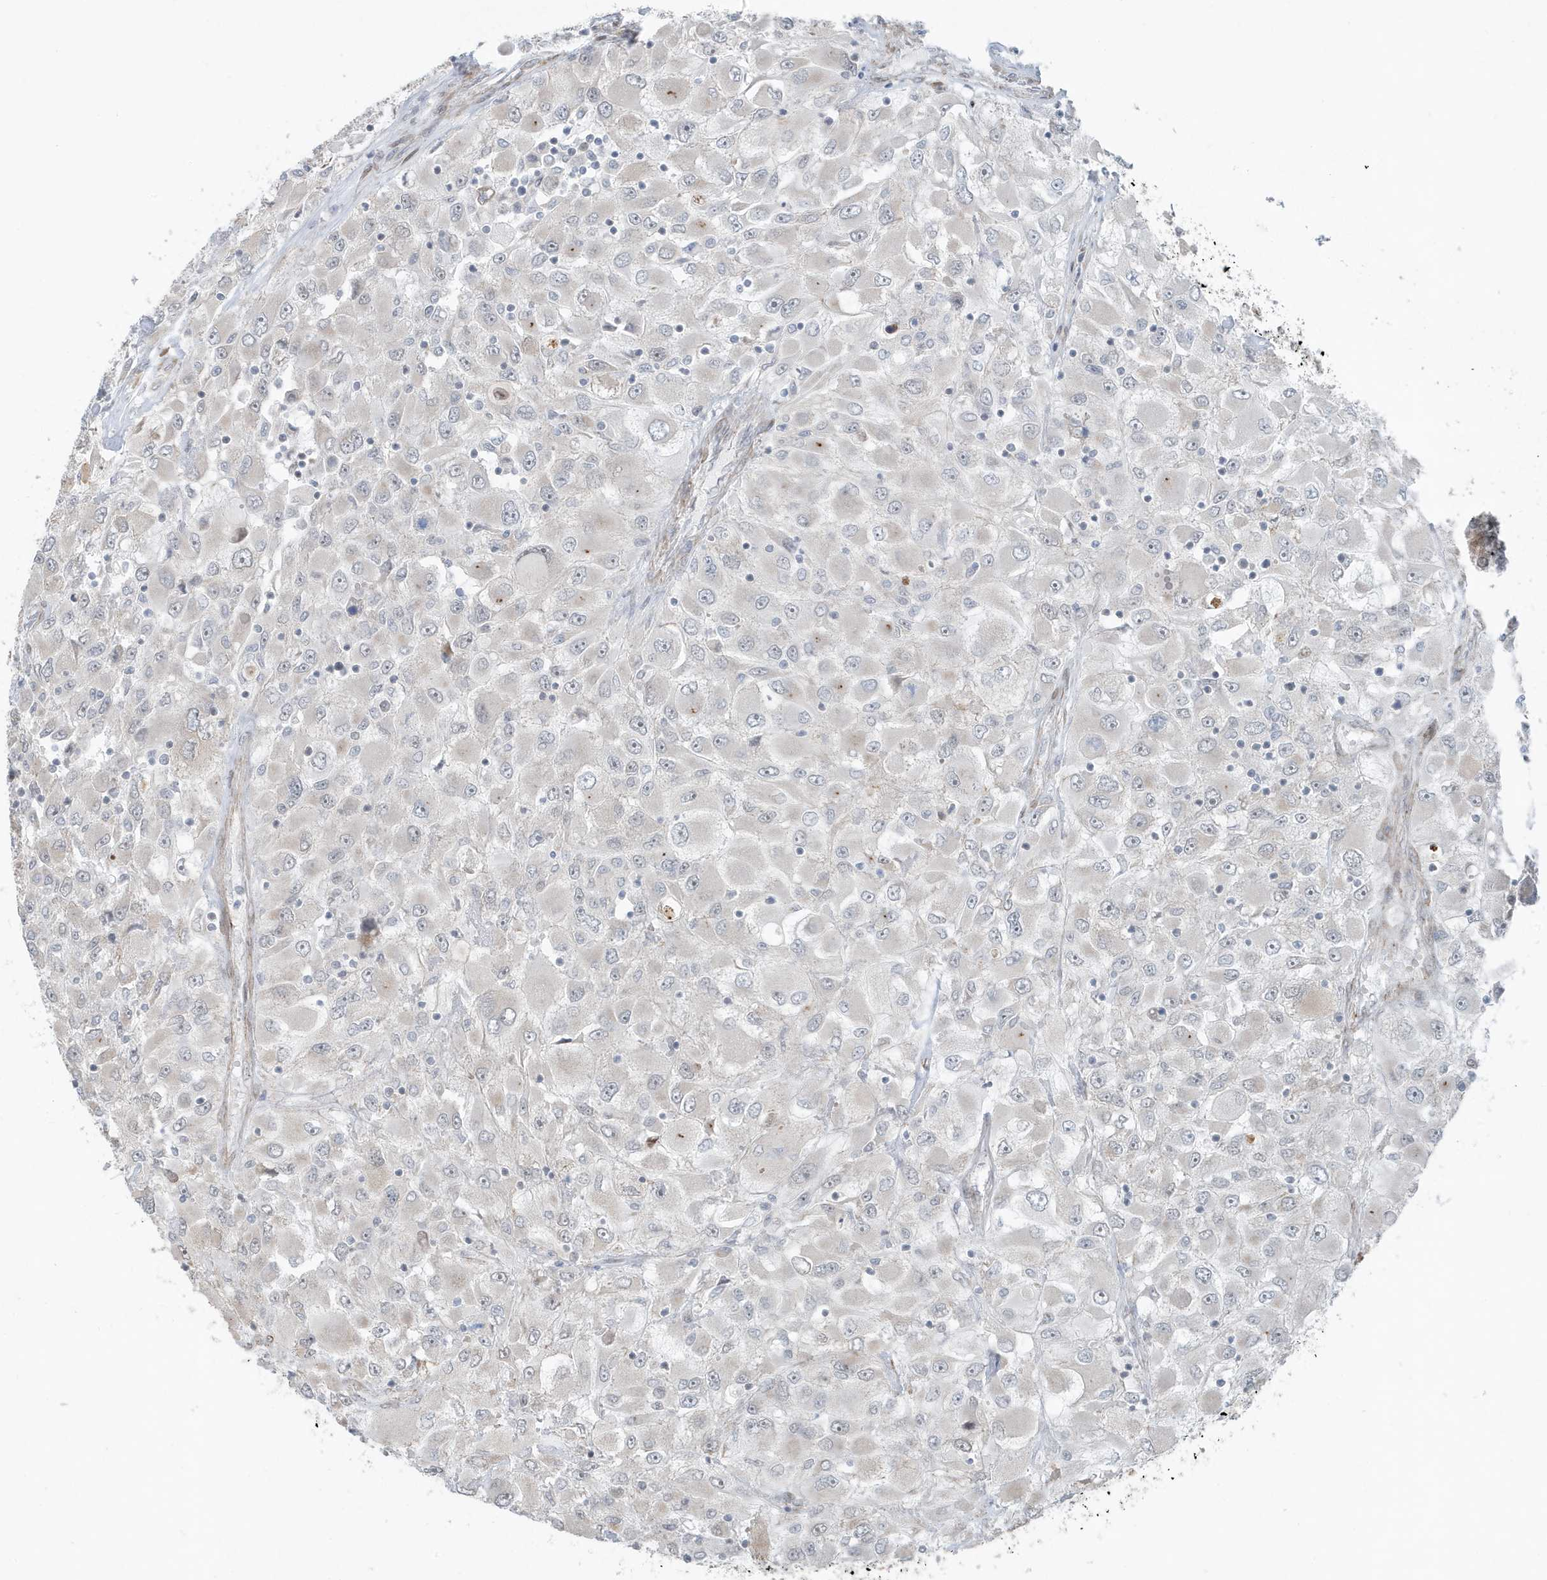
{"staining": {"intensity": "negative", "quantity": "none", "location": "none"}, "tissue": "renal cancer", "cell_type": "Tumor cells", "image_type": "cancer", "snomed": [{"axis": "morphology", "description": "Adenocarcinoma, NOS"}, {"axis": "topography", "description": "Kidney"}], "caption": "Immunohistochemistry (IHC) micrograph of renal adenocarcinoma stained for a protein (brown), which demonstrates no staining in tumor cells.", "gene": "CHCHD4", "patient": {"sex": "female", "age": 52}}